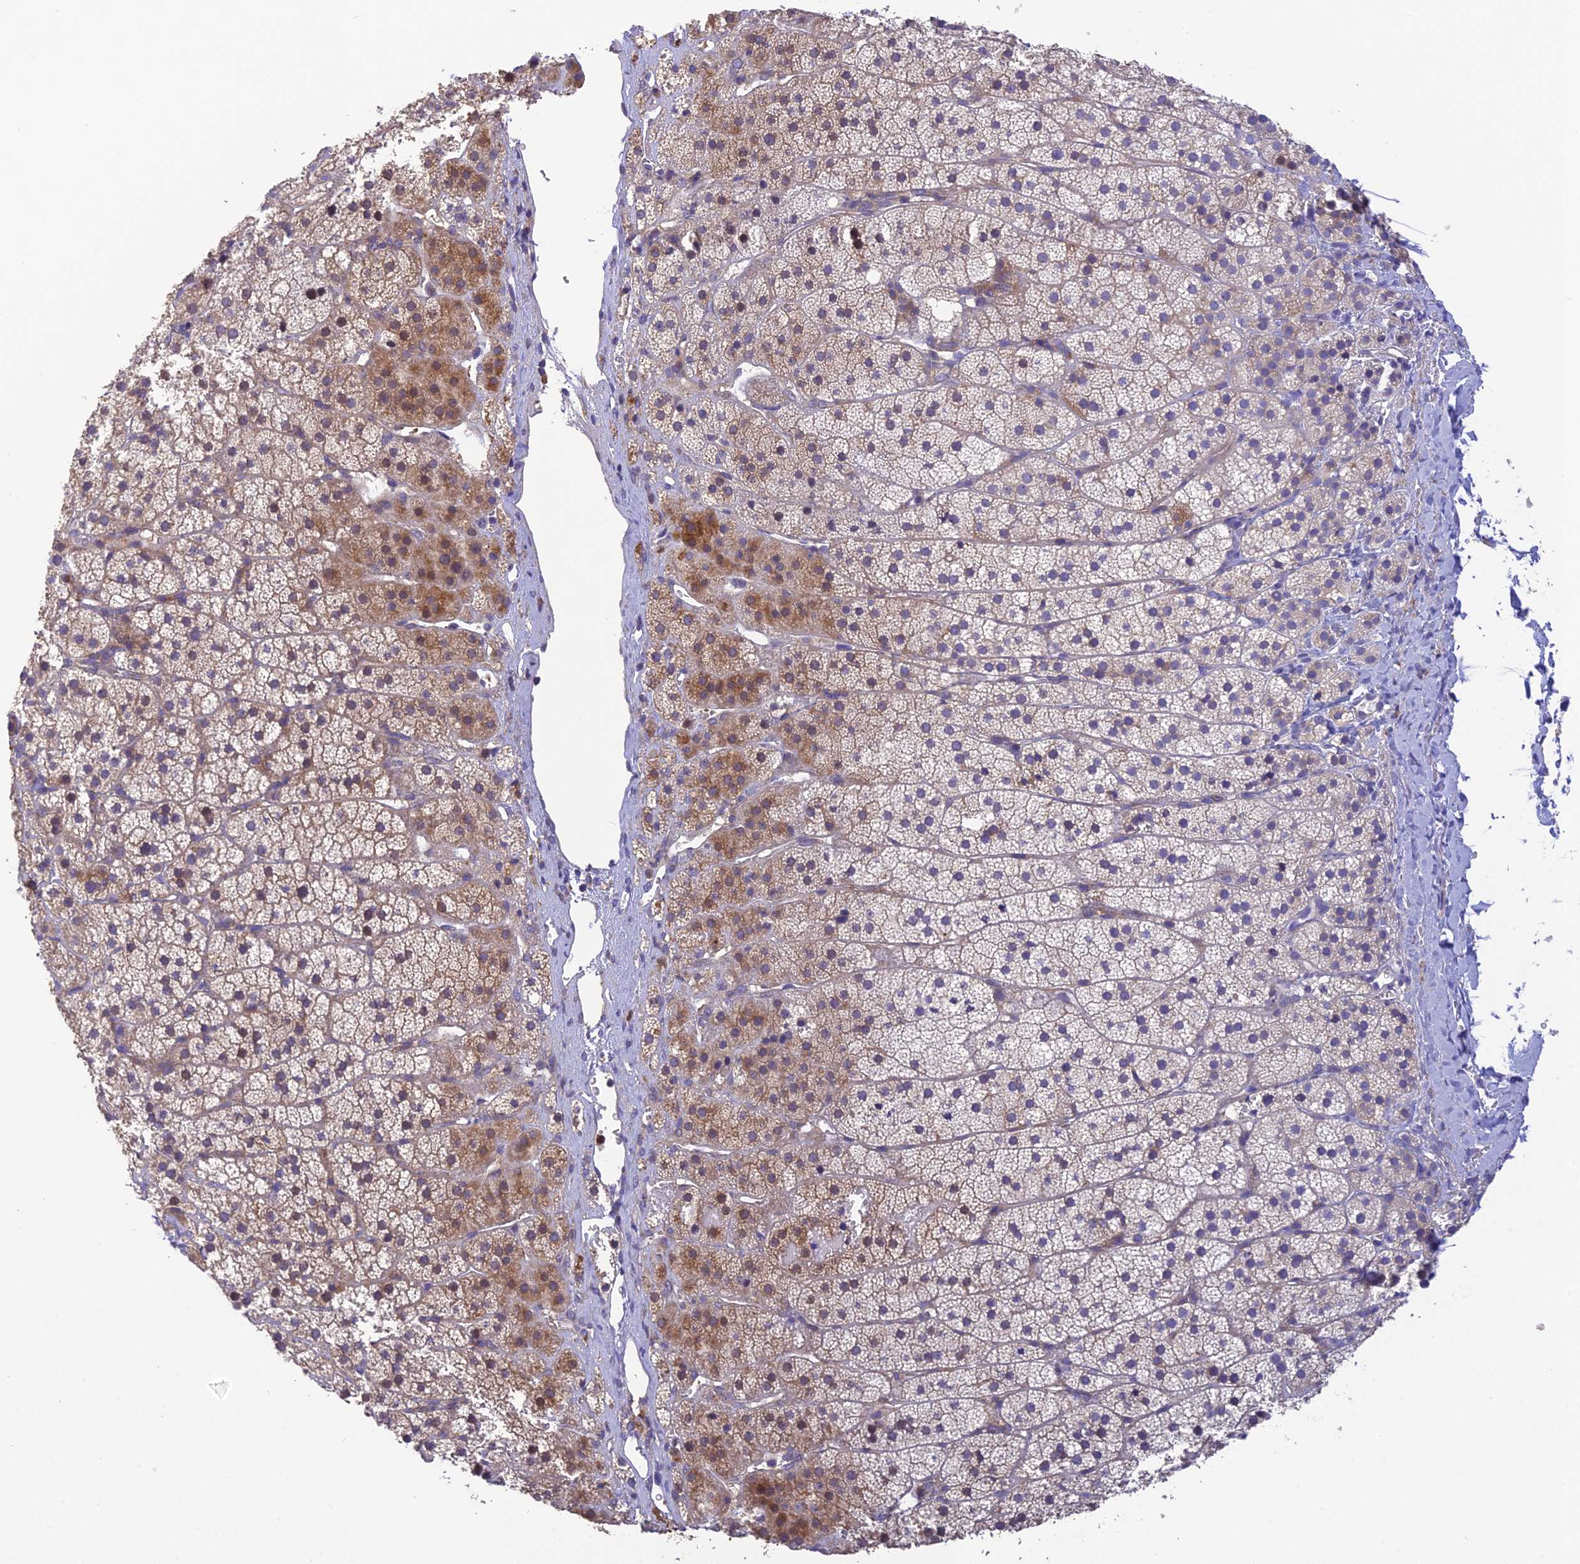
{"staining": {"intensity": "moderate", "quantity": "25%-75%", "location": "cytoplasmic/membranous"}, "tissue": "adrenal gland", "cell_type": "Glandular cells", "image_type": "normal", "snomed": [{"axis": "morphology", "description": "Normal tissue, NOS"}, {"axis": "topography", "description": "Adrenal gland"}], "caption": "Immunohistochemical staining of normal human adrenal gland shows 25%-75% levels of moderate cytoplasmic/membranous protein expression in approximately 25%-75% of glandular cells.", "gene": "BMT2", "patient": {"sex": "female", "age": 44}}